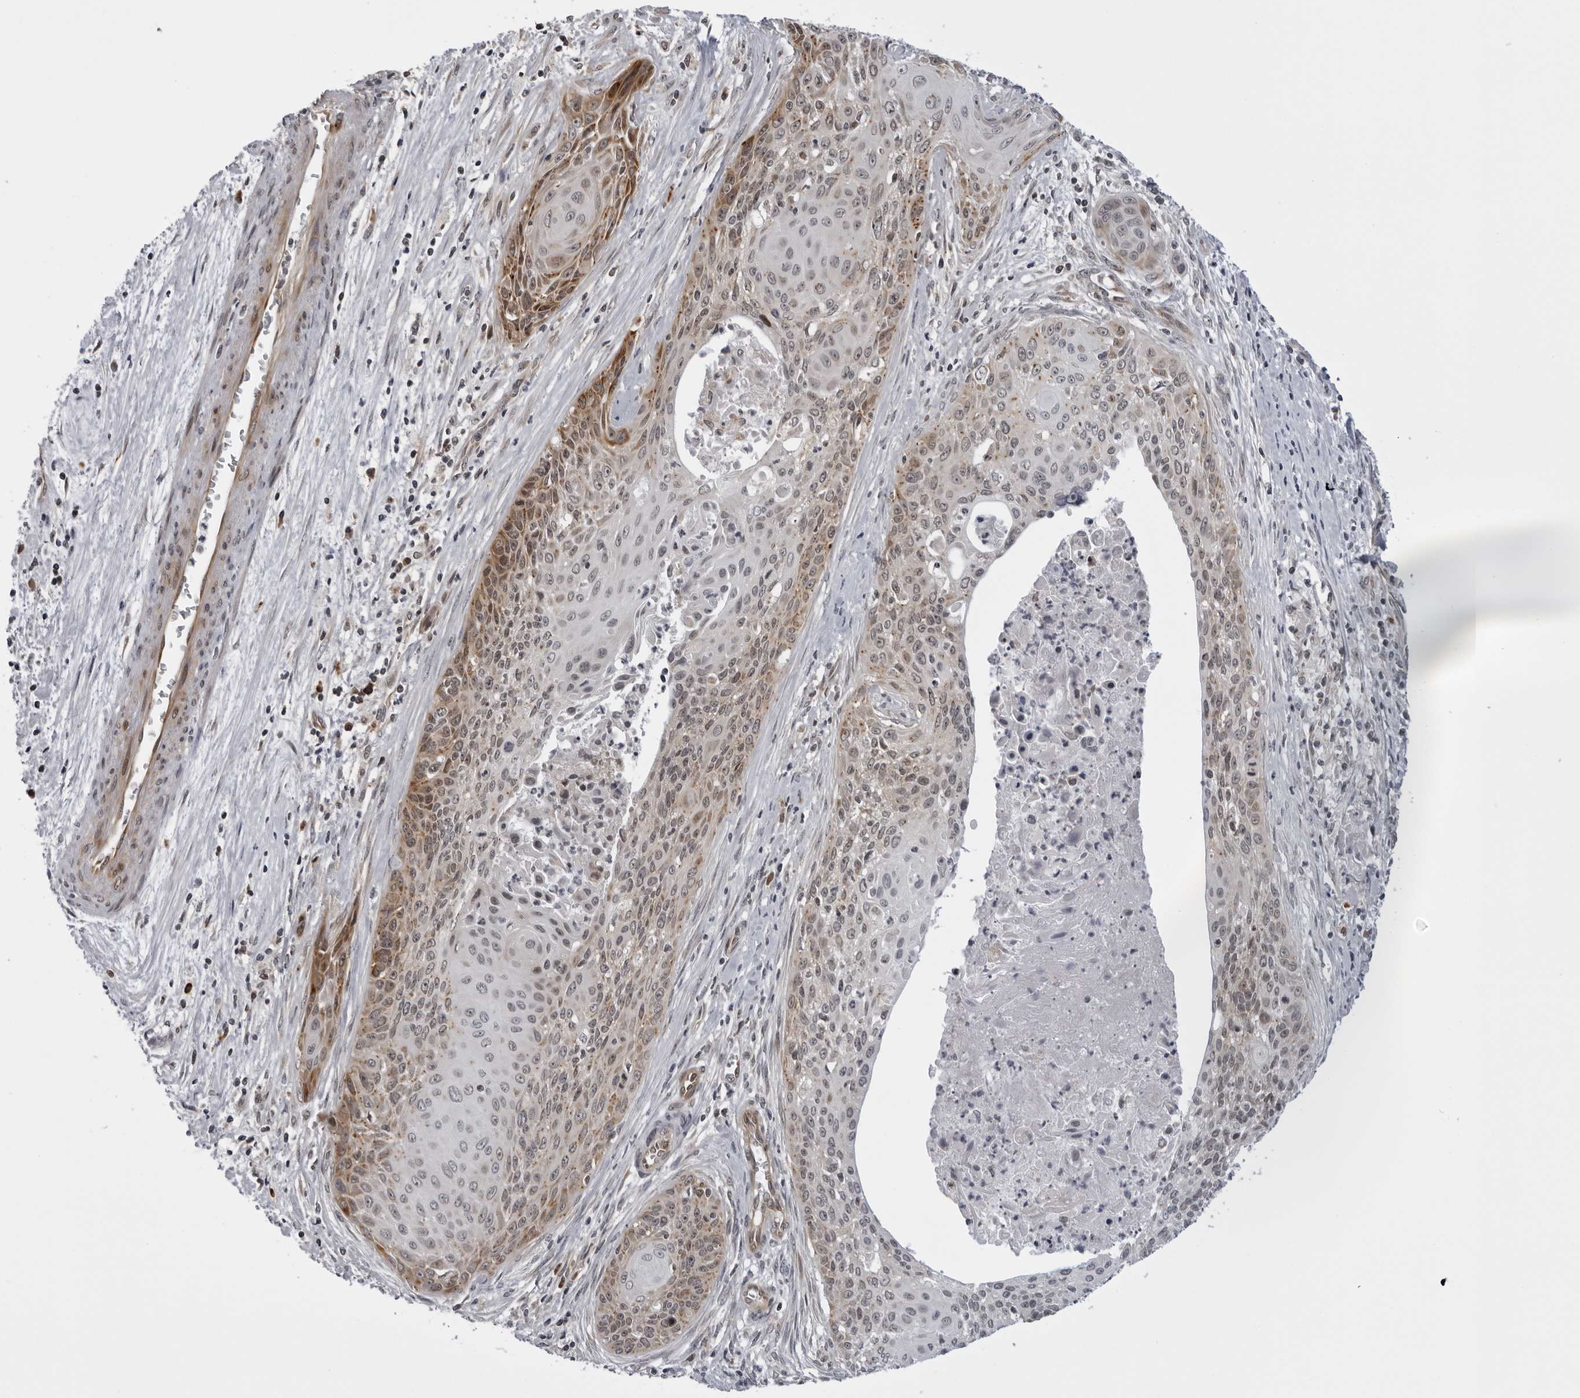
{"staining": {"intensity": "moderate", "quantity": "<25%", "location": "cytoplasmic/membranous"}, "tissue": "cervical cancer", "cell_type": "Tumor cells", "image_type": "cancer", "snomed": [{"axis": "morphology", "description": "Squamous cell carcinoma, NOS"}, {"axis": "topography", "description": "Cervix"}], "caption": "Protein staining by immunohistochemistry (IHC) reveals moderate cytoplasmic/membranous staining in approximately <25% of tumor cells in squamous cell carcinoma (cervical). The protein of interest is stained brown, and the nuclei are stained in blue (DAB (3,3'-diaminobenzidine) IHC with brightfield microscopy, high magnification).", "gene": "GCSAML", "patient": {"sex": "female", "age": 55}}